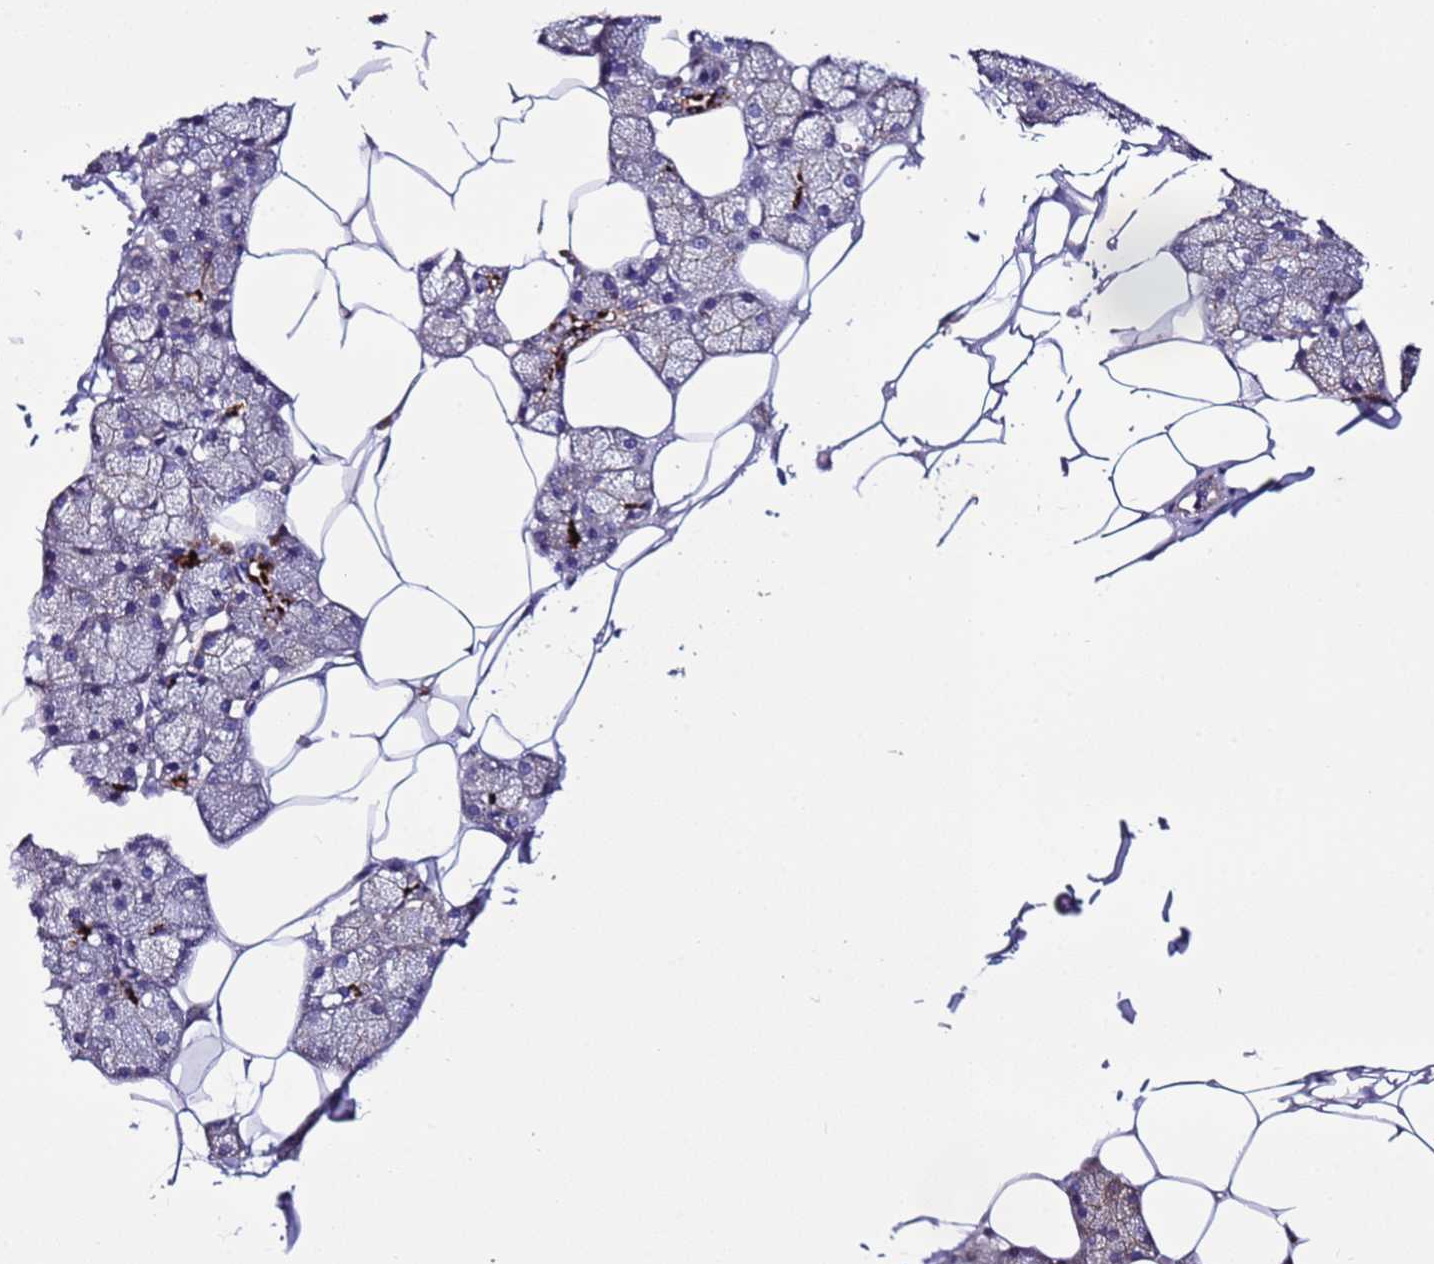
{"staining": {"intensity": "moderate", "quantity": "25%-75%", "location": "cytoplasmic/membranous"}, "tissue": "salivary gland", "cell_type": "Glandular cells", "image_type": "normal", "snomed": [{"axis": "morphology", "description": "Normal tissue, NOS"}, {"axis": "topography", "description": "Salivary gland"}], "caption": "High-power microscopy captured an IHC micrograph of normal salivary gland, revealing moderate cytoplasmic/membranous expression in about 25%-75% of glandular cells.", "gene": "SPCS1", "patient": {"sex": "male", "age": 62}}